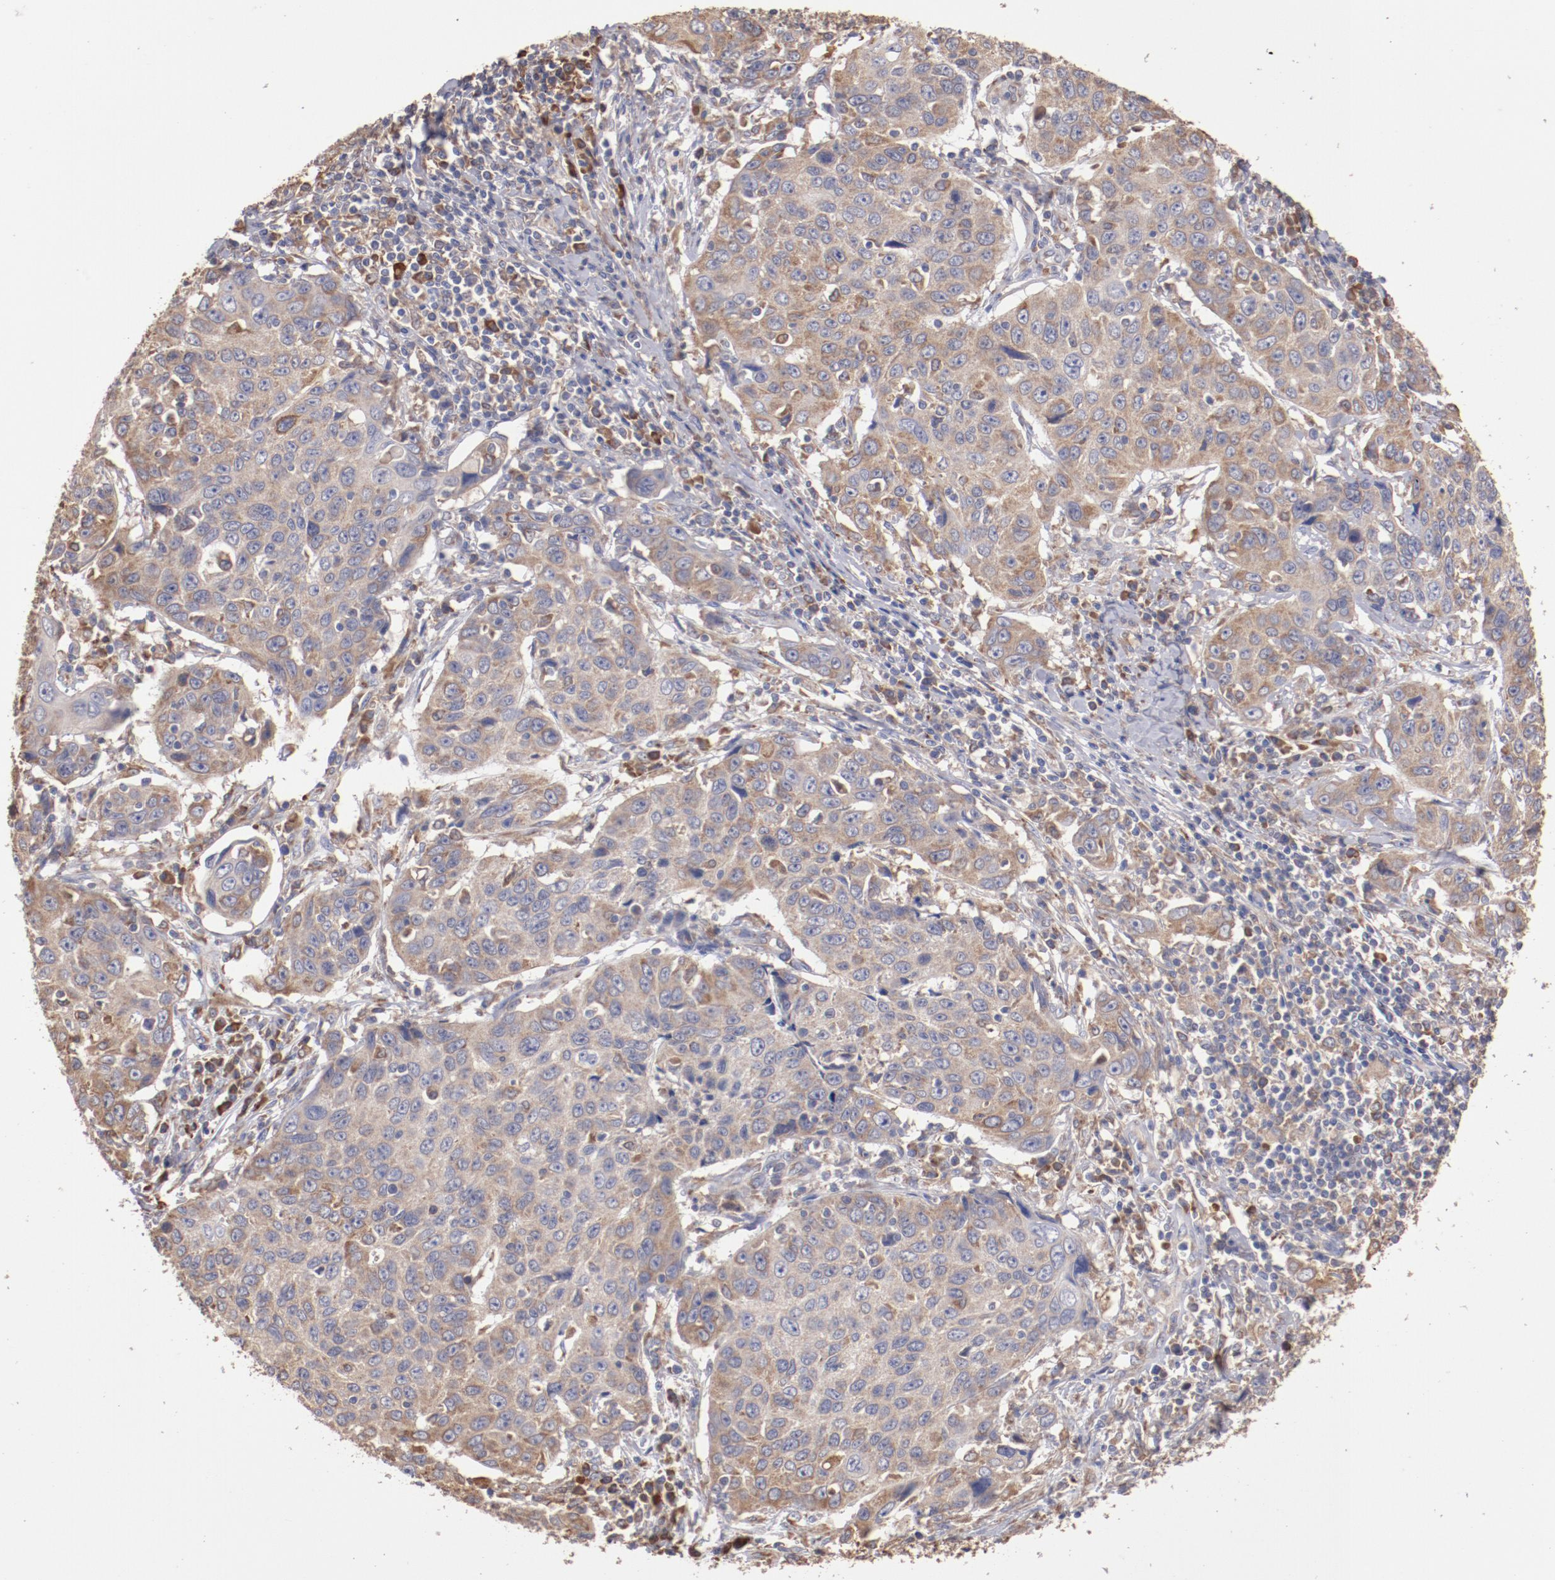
{"staining": {"intensity": "weak", "quantity": "25%-75%", "location": "cytoplasmic/membranous"}, "tissue": "cervical cancer", "cell_type": "Tumor cells", "image_type": "cancer", "snomed": [{"axis": "morphology", "description": "Squamous cell carcinoma, NOS"}, {"axis": "topography", "description": "Cervix"}], "caption": "Protein analysis of cervical squamous cell carcinoma tissue displays weak cytoplasmic/membranous expression in about 25%-75% of tumor cells.", "gene": "NFKBIE", "patient": {"sex": "female", "age": 53}}